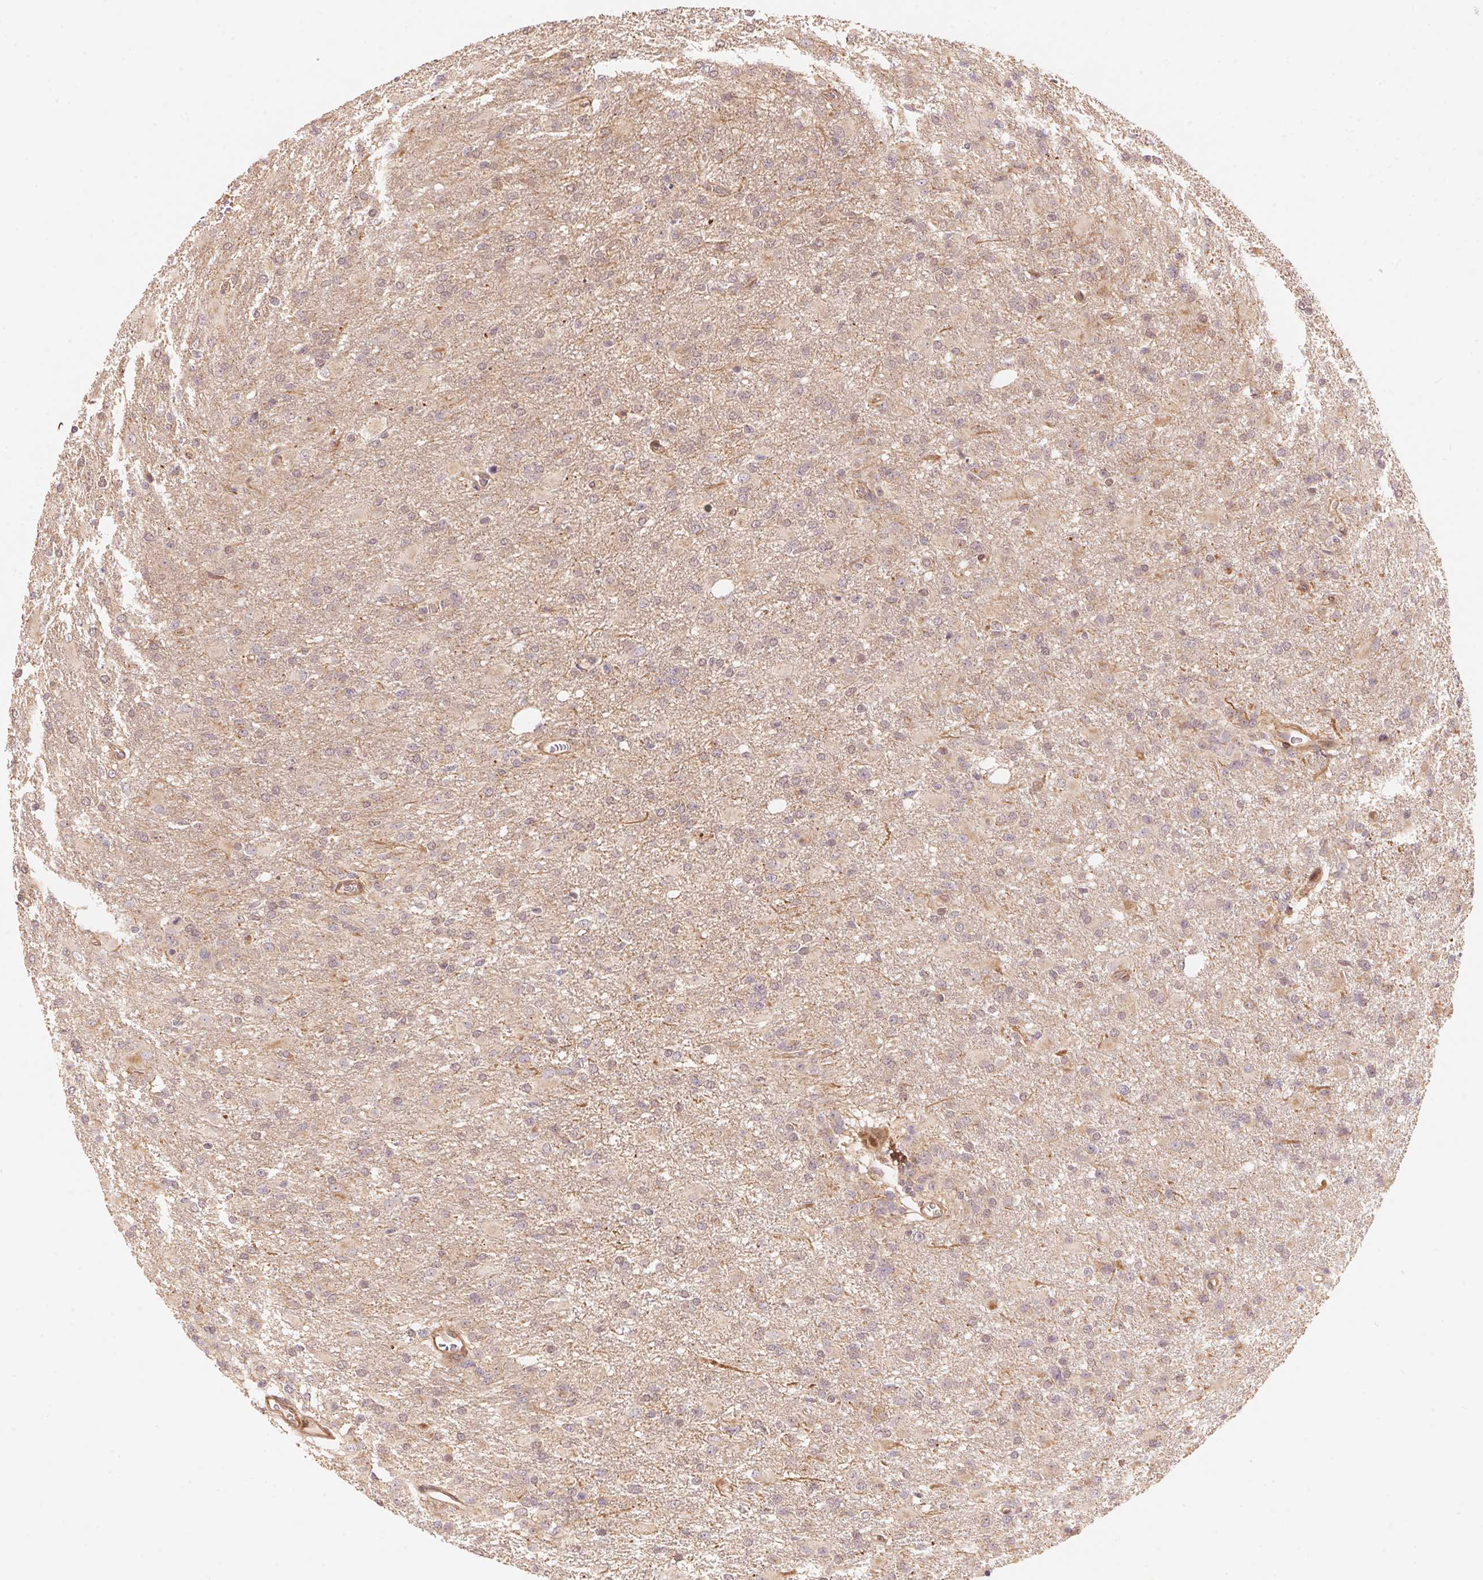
{"staining": {"intensity": "negative", "quantity": "none", "location": "none"}, "tissue": "glioma", "cell_type": "Tumor cells", "image_type": "cancer", "snomed": [{"axis": "morphology", "description": "Glioma, malignant, High grade"}, {"axis": "topography", "description": "Brain"}], "caption": "IHC of human glioma exhibits no expression in tumor cells.", "gene": "TNIP2", "patient": {"sex": "male", "age": 68}}